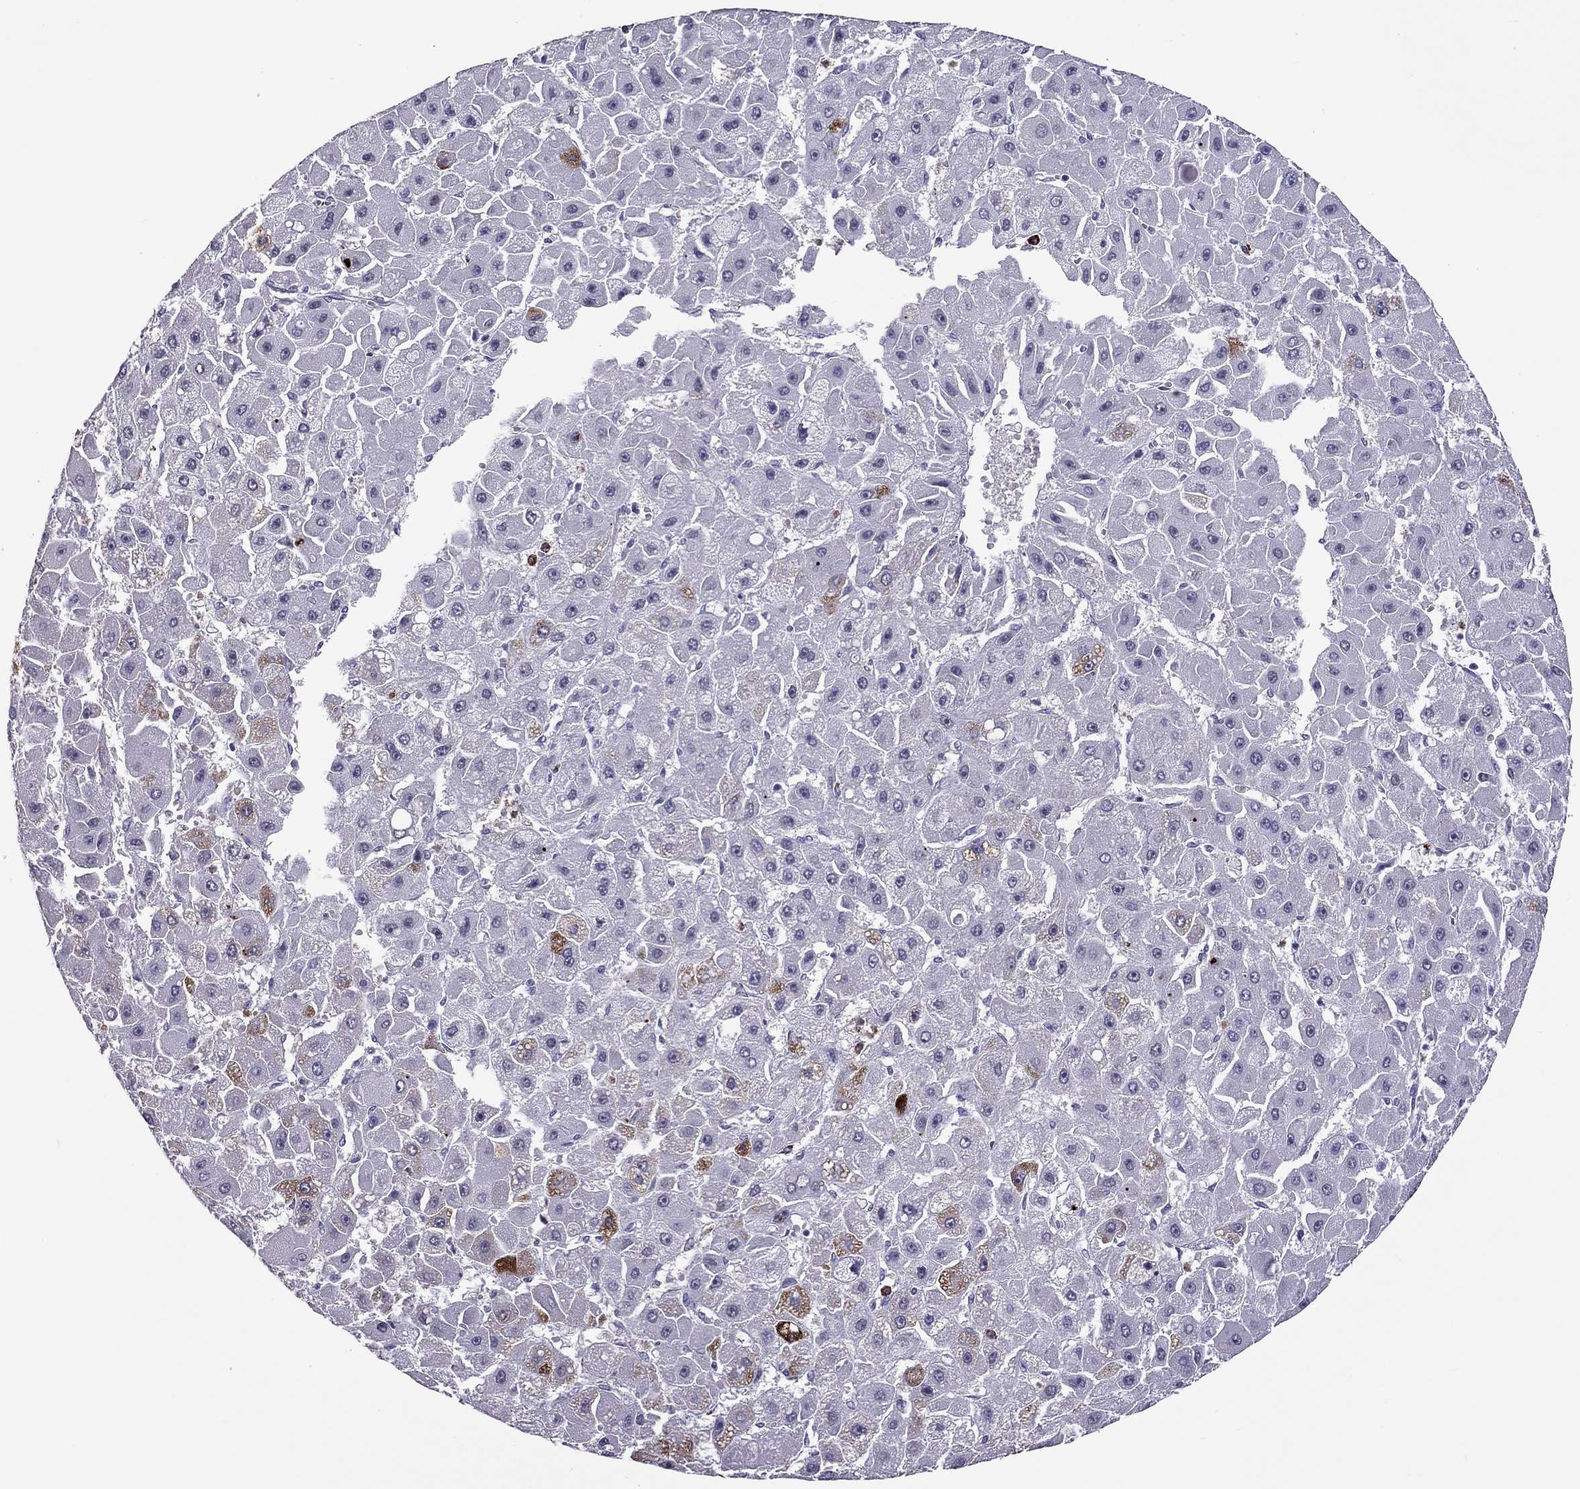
{"staining": {"intensity": "moderate", "quantity": "<25%", "location": "cytoplasmic/membranous"}, "tissue": "liver cancer", "cell_type": "Tumor cells", "image_type": "cancer", "snomed": [{"axis": "morphology", "description": "Carcinoma, Hepatocellular, NOS"}, {"axis": "topography", "description": "Liver"}], "caption": "This image demonstrates immunohistochemistry (IHC) staining of hepatocellular carcinoma (liver), with low moderate cytoplasmic/membranous staining in about <25% of tumor cells.", "gene": "CCL27", "patient": {"sex": "female", "age": 25}}